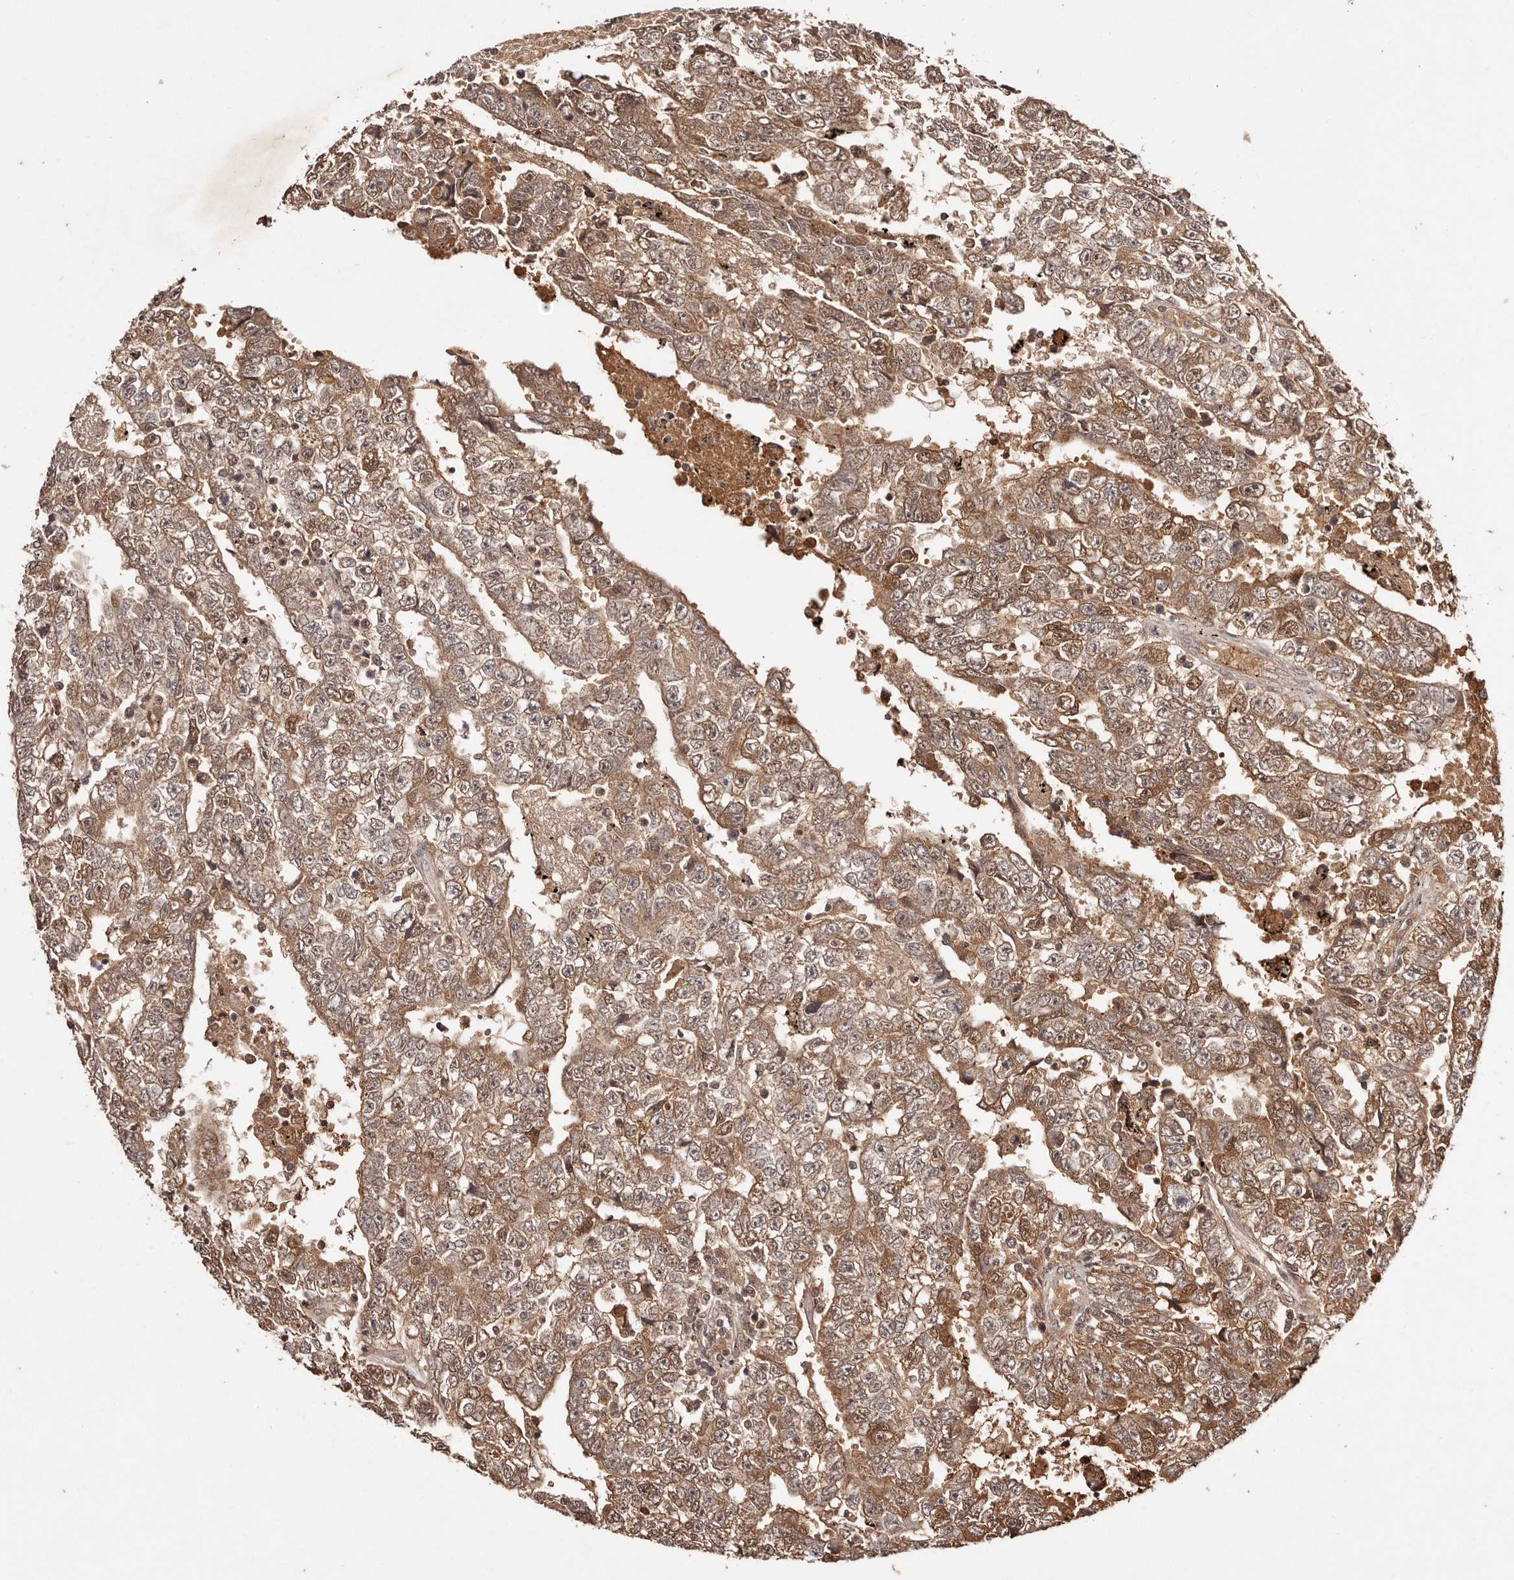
{"staining": {"intensity": "moderate", "quantity": ">75%", "location": "cytoplasmic/membranous"}, "tissue": "testis cancer", "cell_type": "Tumor cells", "image_type": "cancer", "snomed": [{"axis": "morphology", "description": "Carcinoma, Embryonal, NOS"}, {"axis": "topography", "description": "Testis"}], "caption": "High-magnification brightfield microscopy of testis embryonal carcinoma stained with DAB (3,3'-diaminobenzidine) (brown) and counterstained with hematoxylin (blue). tumor cells exhibit moderate cytoplasmic/membranous expression is present in approximately>75% of cells.", "gene": "BICRAL", "patient": {"sex": "male", "age": 25}}